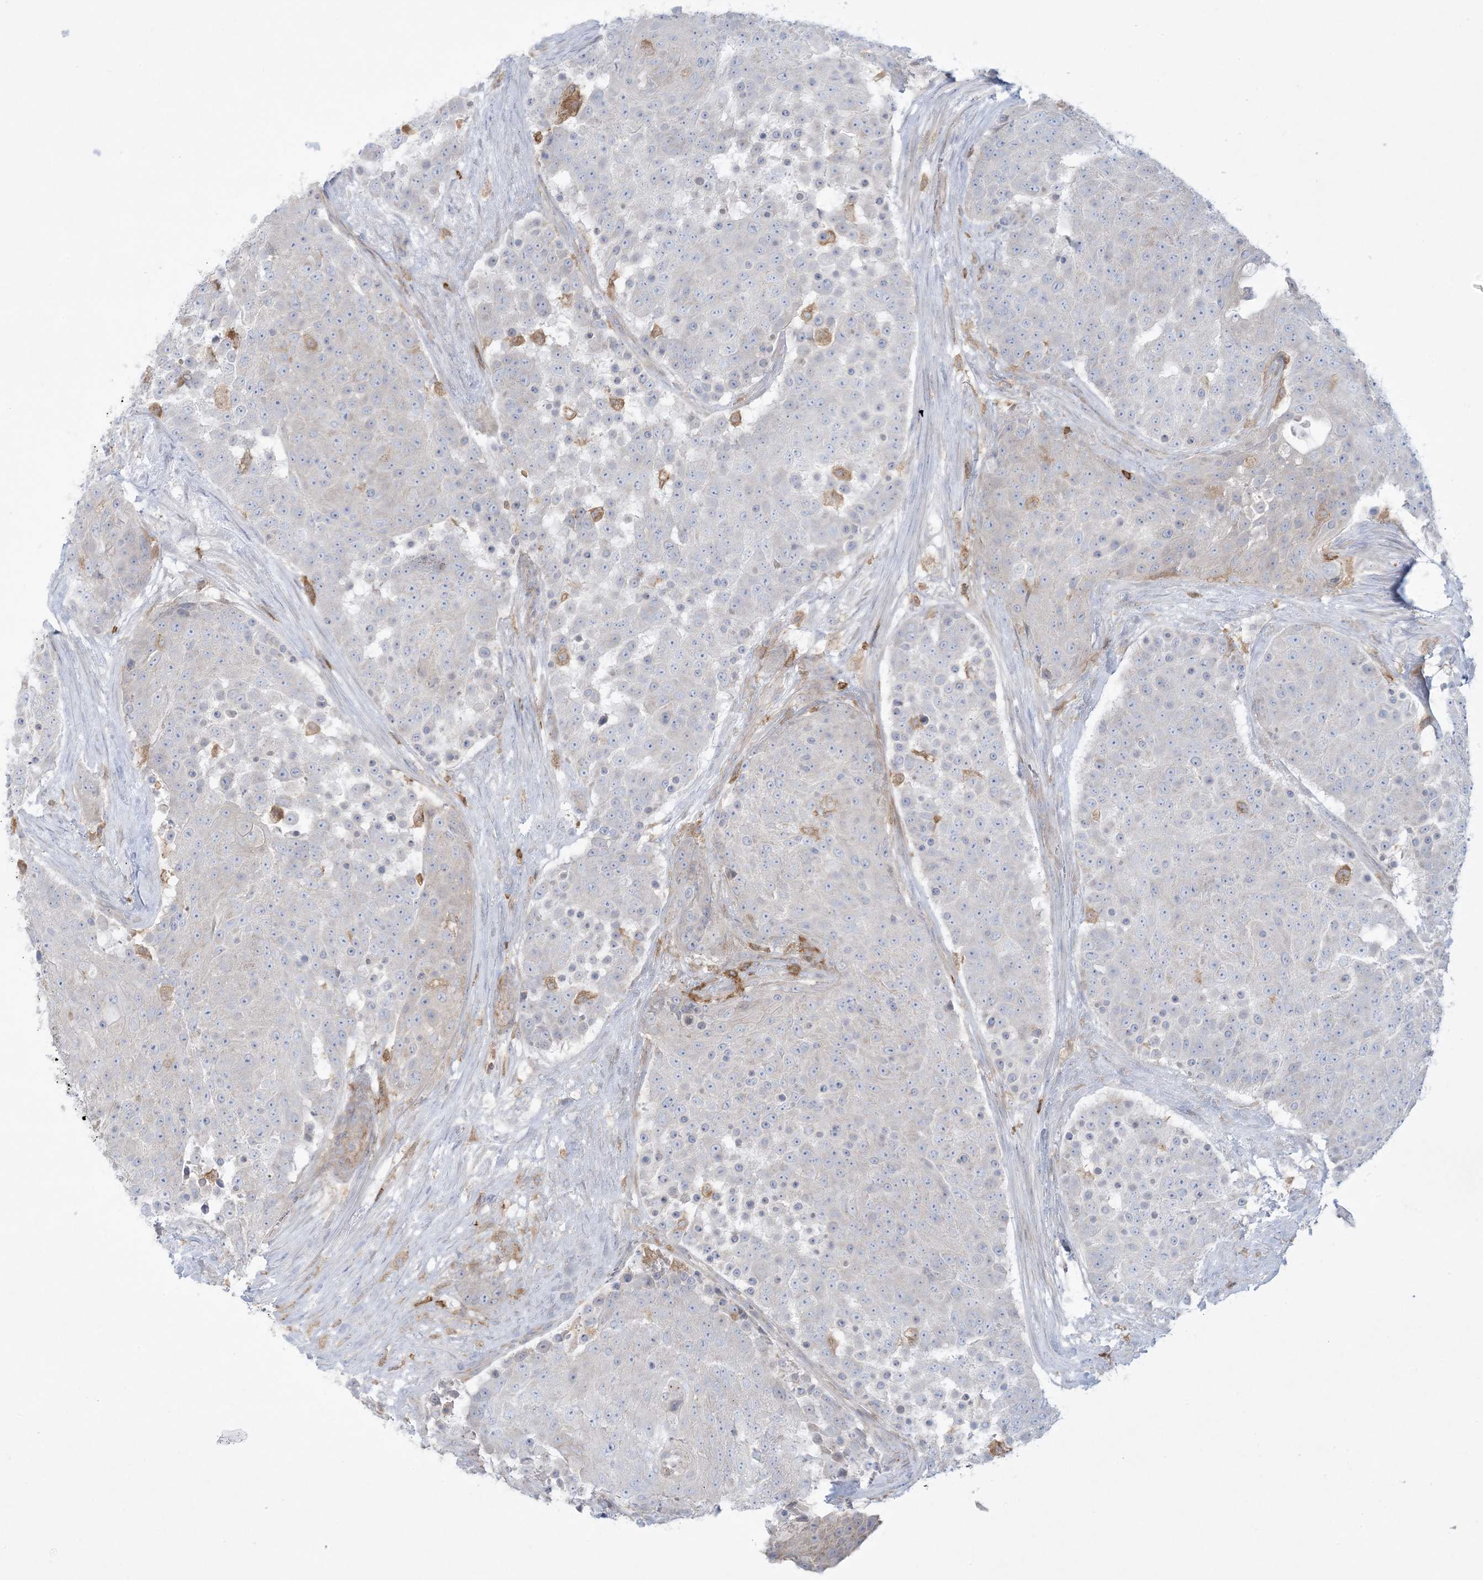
{"staining": {"intensity": "negative", "quantity": "none", "location": "none"}, "tissue": "urothelial cancer", "cell_type": "Tumor cells", "image_type": "cancer", "snomed": [{"axis": "morphology", "description": "Urothelial carcinoma, High grade"}, {"axis": "topography", "description": "Urinary bladder"}], "caption": "Immunohistochemistry (IHC) of human urothelial cancer reveals no positivity in tumor cells.", "gene": "ARHGAP30", "patient": {"sex": "female", "age": 63}}